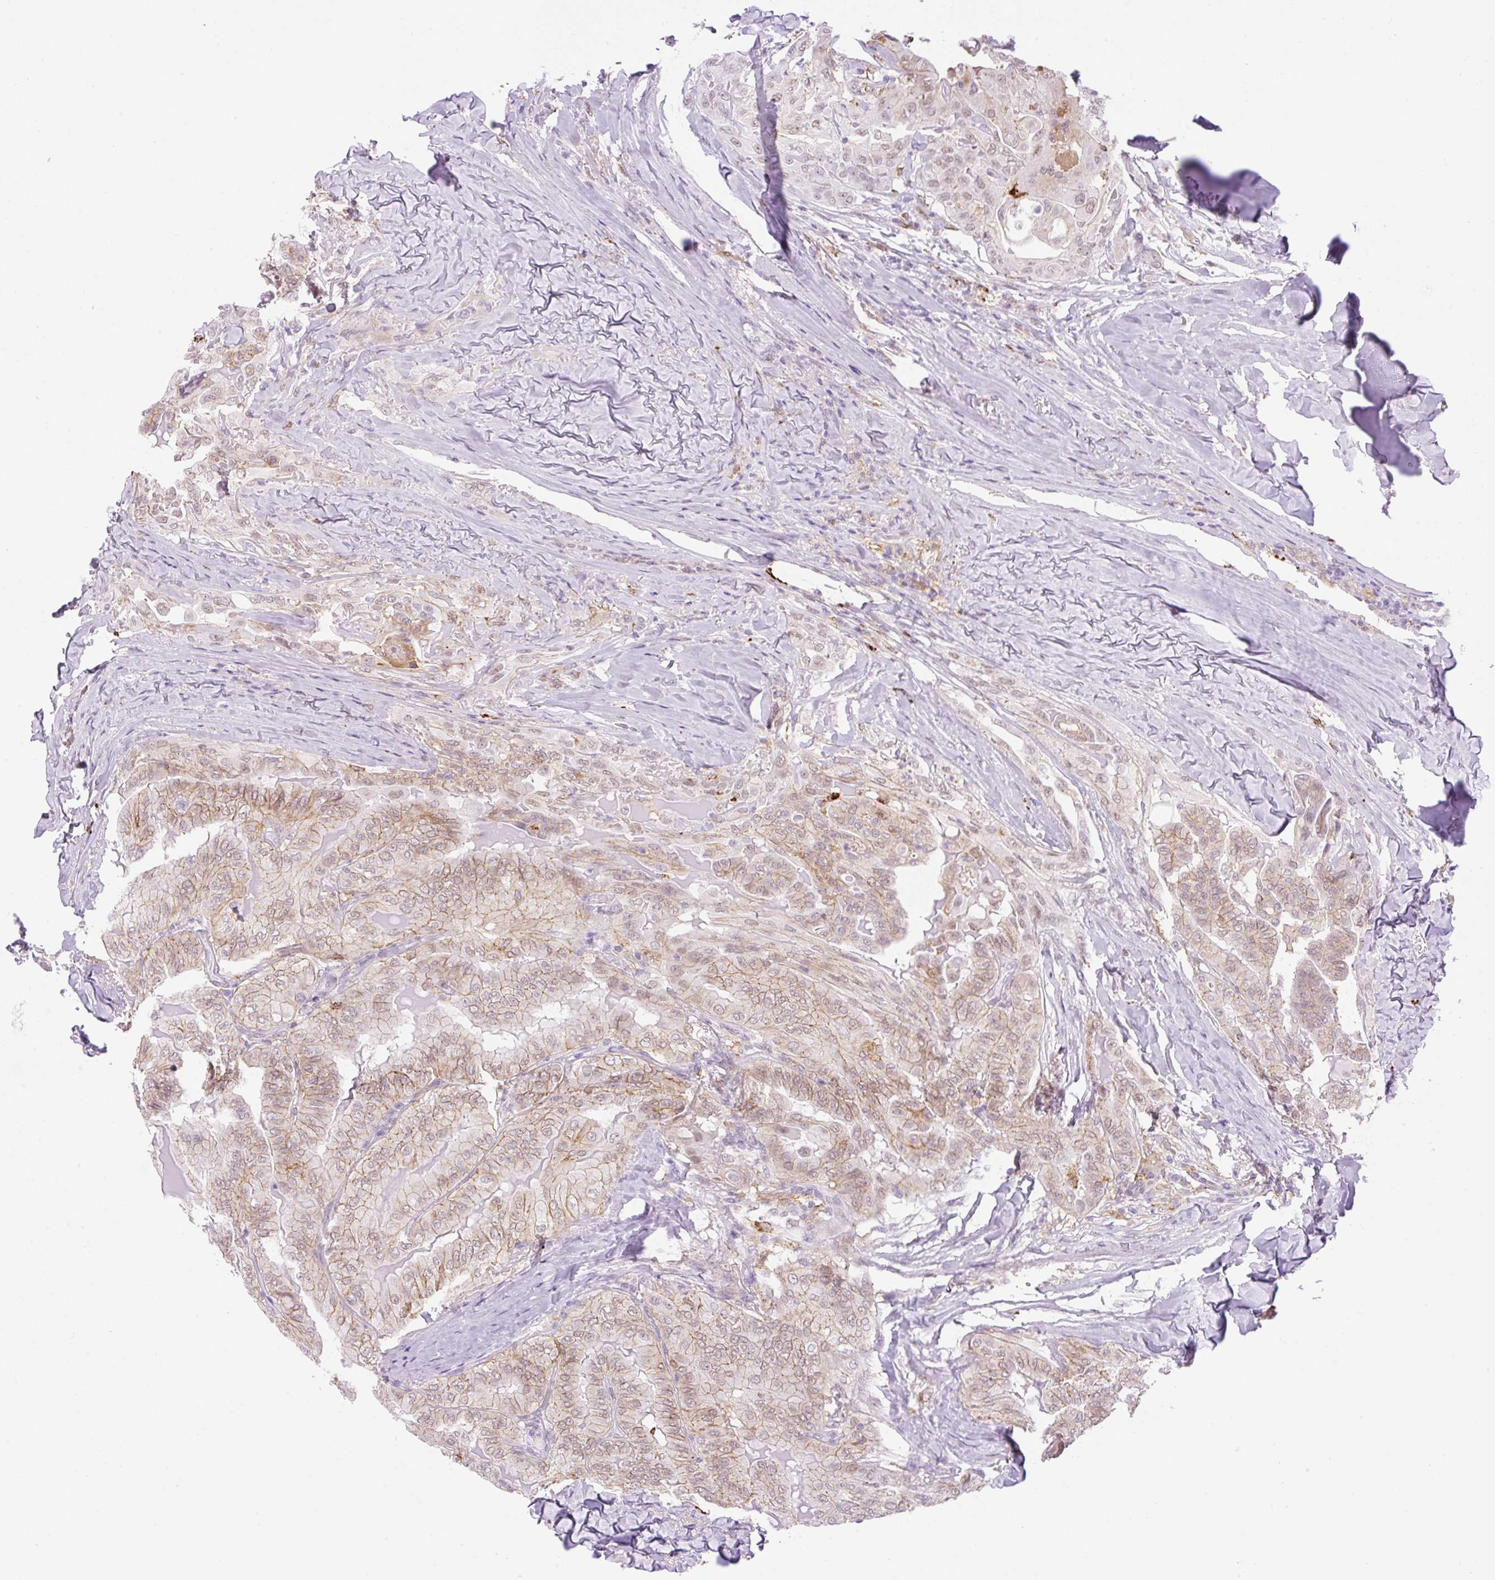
{"staining": {"intensity": "moderate", "quantity": ">75%", "location": "cytoplasmic/membranous,nuclear"}, "tissue": "thyroid cancer", "cell_type": "Tumor cells", "image_type": "cancer", "snomed": [{"axis": "morphology", "description": "Papillary adenocarcinoma, NOS"}, {"axis": "topography", "description": "Thyroid gland"}], "caption": "Immunohistochemical staining of thyroid cancer demonstrates medium levels of moderate cytoplasmic/membranous and nuclear staining in about >75% of tumor cells.", "gene": "PALM3", "patient": {"sex": "female", "age": 68}}